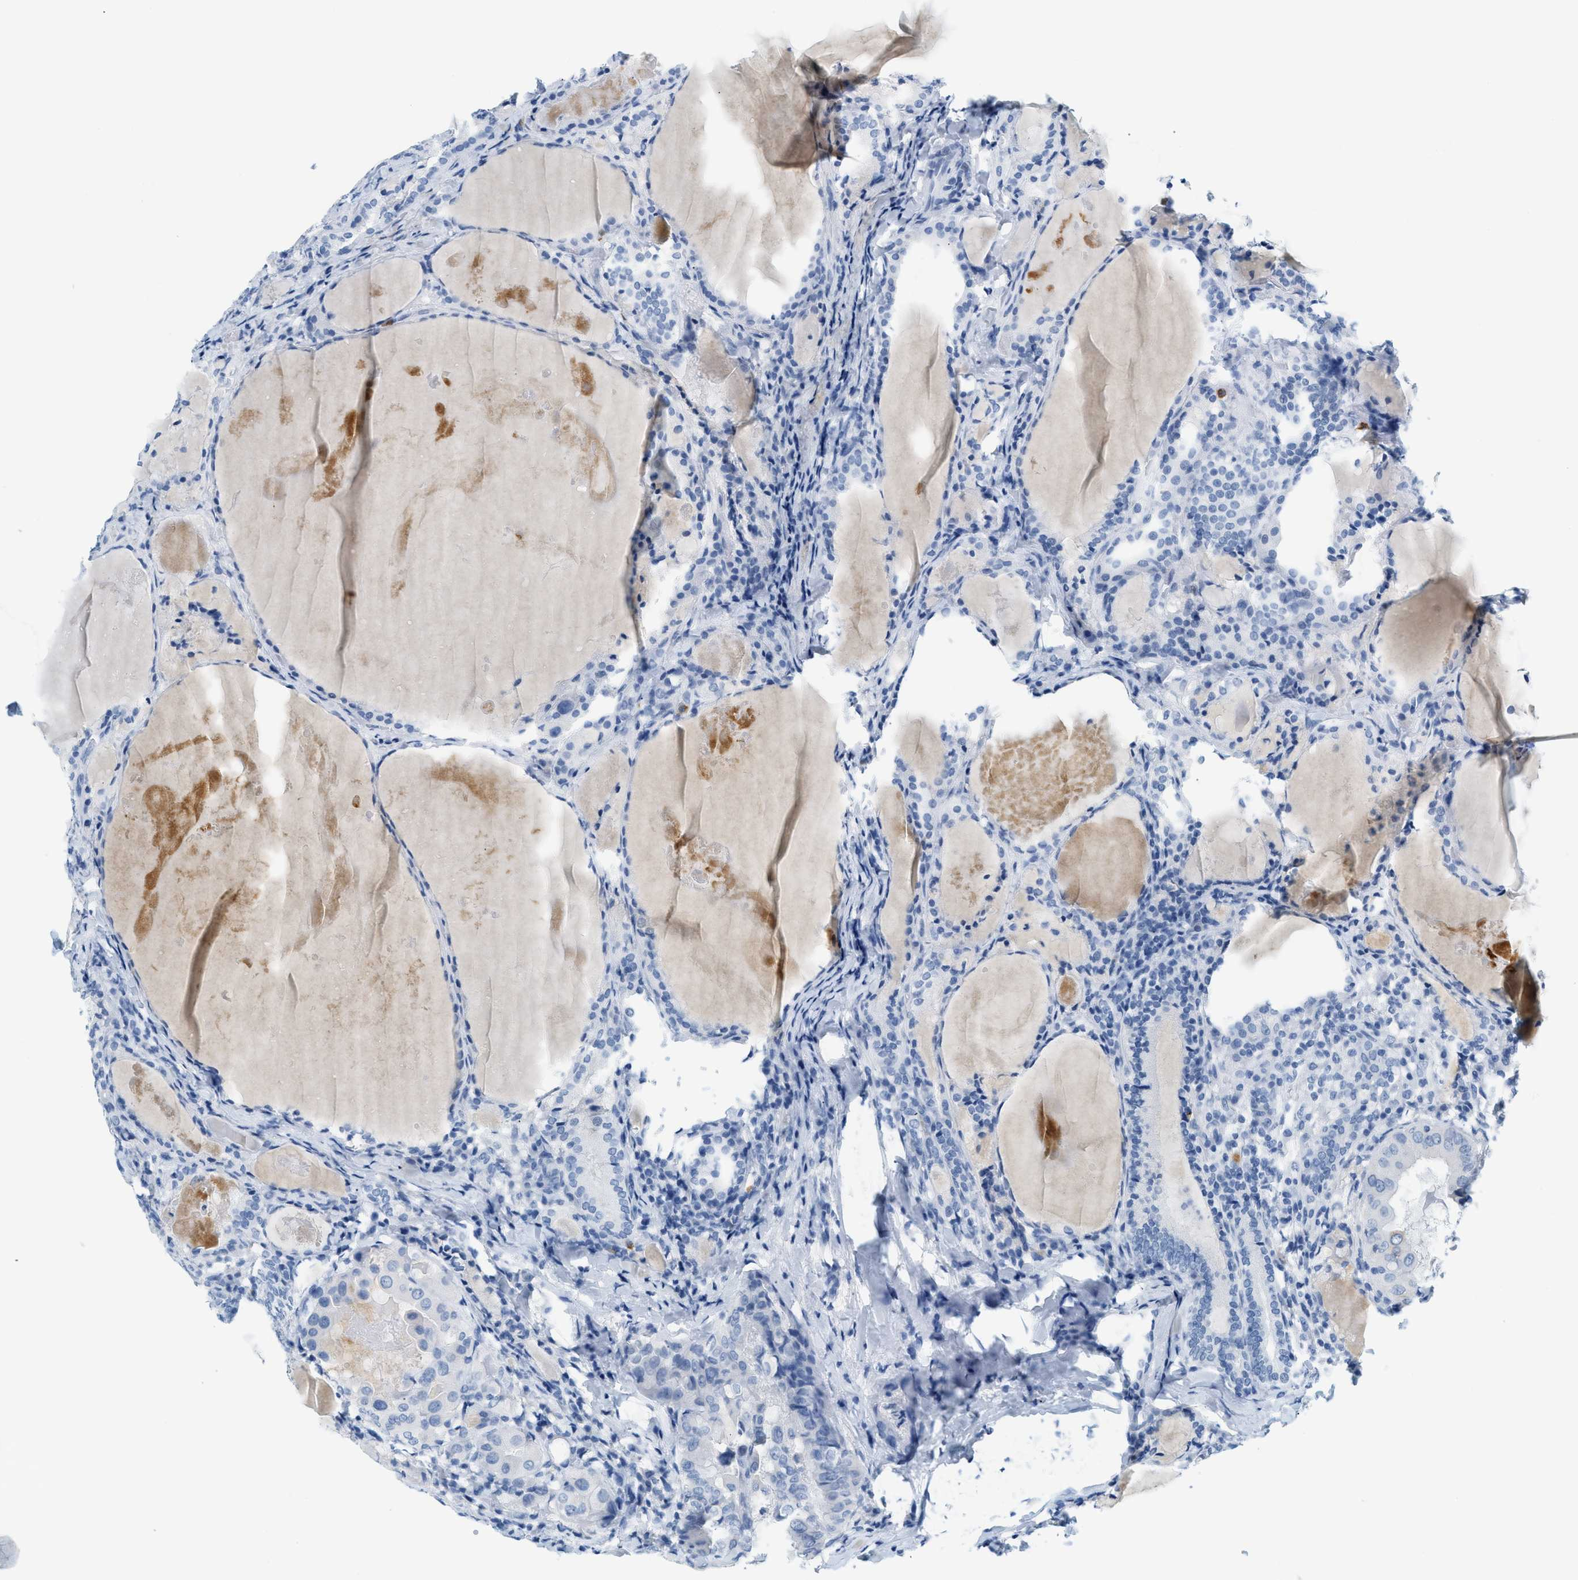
{"staining": {"intensity": "negative", "quantity": "none", "location": "none"}, "tissue": "thyroid cancer", "cell_type": "Tumor cells", "image_type": "cancer", "snomed": [{"axis": "morphology", "description": "Papillary adenocarcinoma, NOS"}, {"axis": "topography", "description": "Thyroid gland"}], "caption": "IHC micrograph of human papillary adenocarcinoma (thyroid) stained for a protein (brown), which exhibits no expression in tumor cells.", "gene": "LCN2", "patient": {"sex": "female", "age": 42}}